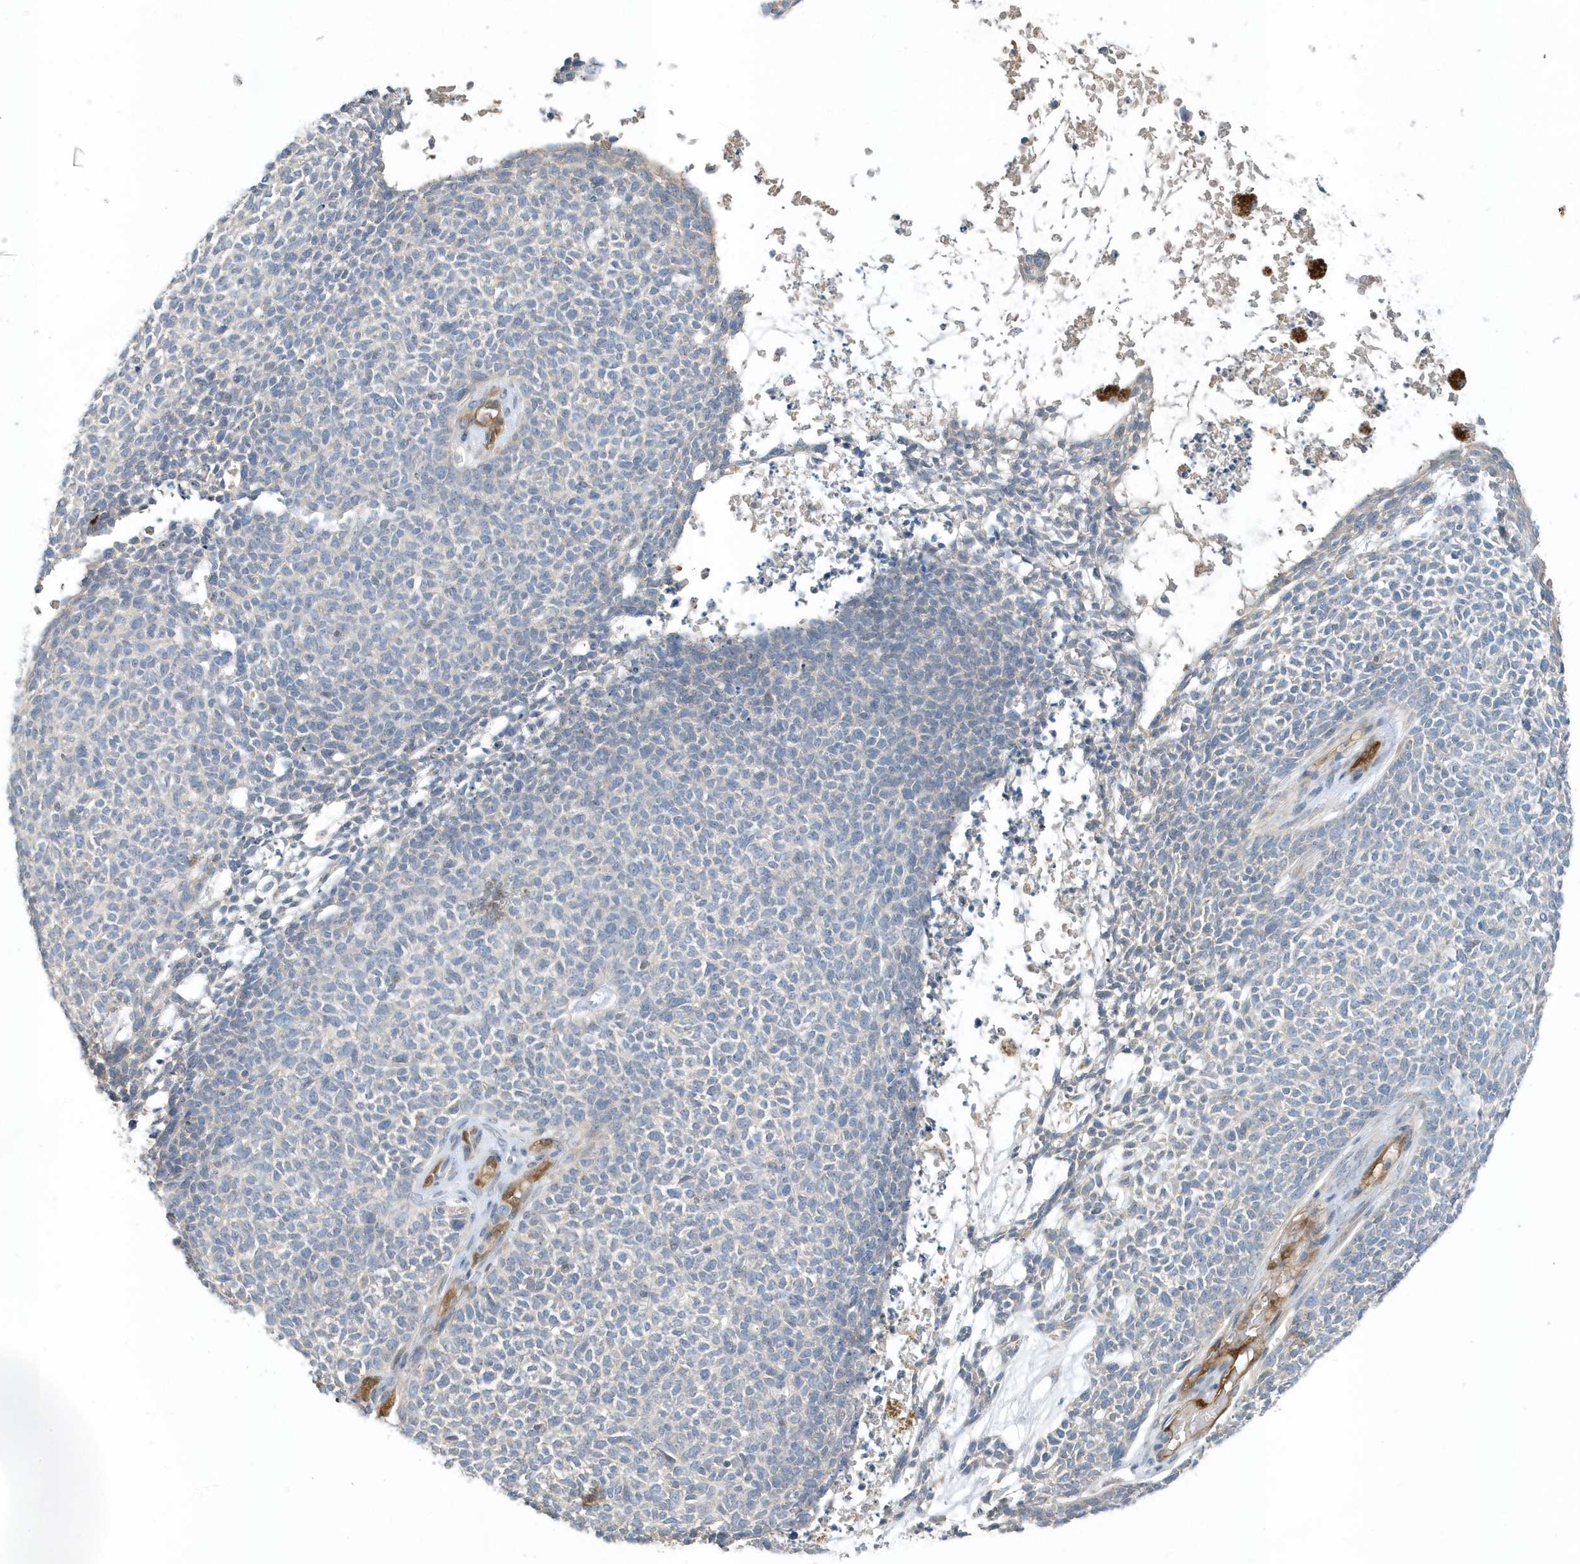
{"staining": {"intensity": "negative", "quantity": "none", "location": "none"}, "tissue": "skin cancer", "cell_type": "Tumor cells", "image_type": "cancer", "snomed": [{"axis": "morphology", "description": "Basal cell carcinoma"}, {"axis": "topography", "description": "Skin"}], "caption": "Micrograph shows no significant protein staining in tumor cells of skin cancer.", "gene": "USP53", "patient": {"sex": "female", "age": 84}}